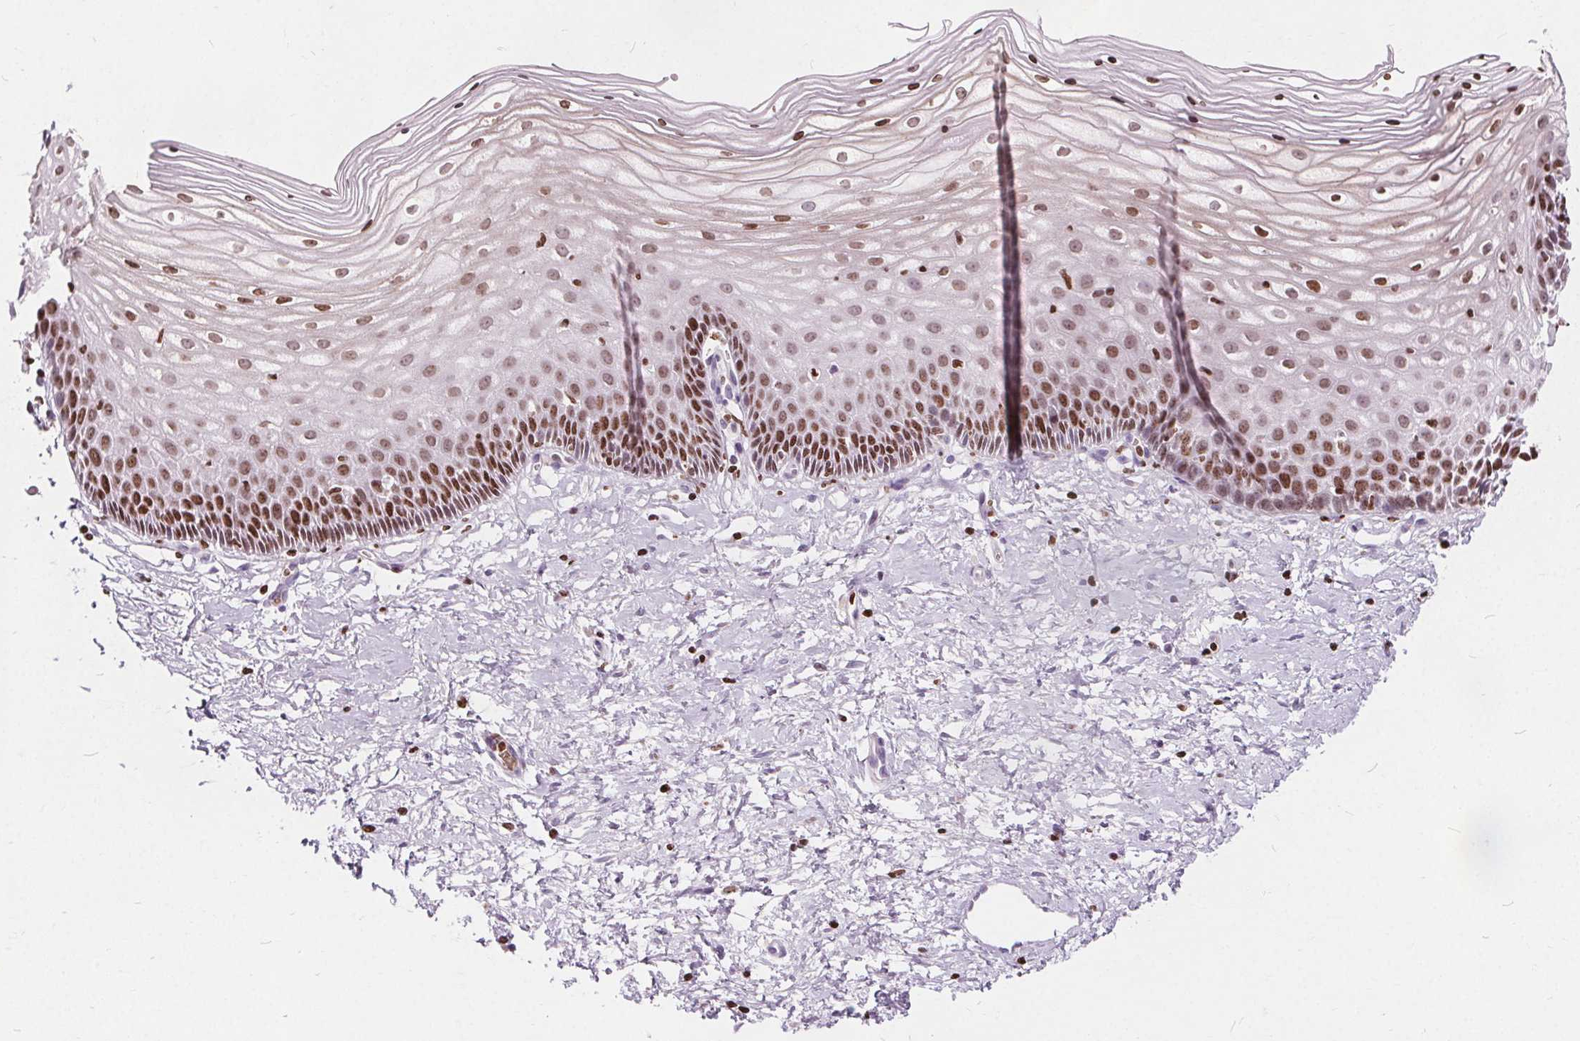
{"staining": {"intensity": "weak", "quantity": "25%-75%", "location": "nuclear"}, "tissue": "cervix", "cell_type": "Glandular cells", "image_type": "normal", "snomed": [{"axis": "morphology", "description": "Normal tissue, NOS"}, {"axis": "topography", "description": "Cervix"}], "caption": "DAB (3,3'-diaminobenzidine) immunohistochemical staining of unremarkable cervix exhibits weak nuclear protein positivity in about 25%-75% of glandular cells.", "gene": "ISLR2", "patient": {"sex": "female", "age": 36}}